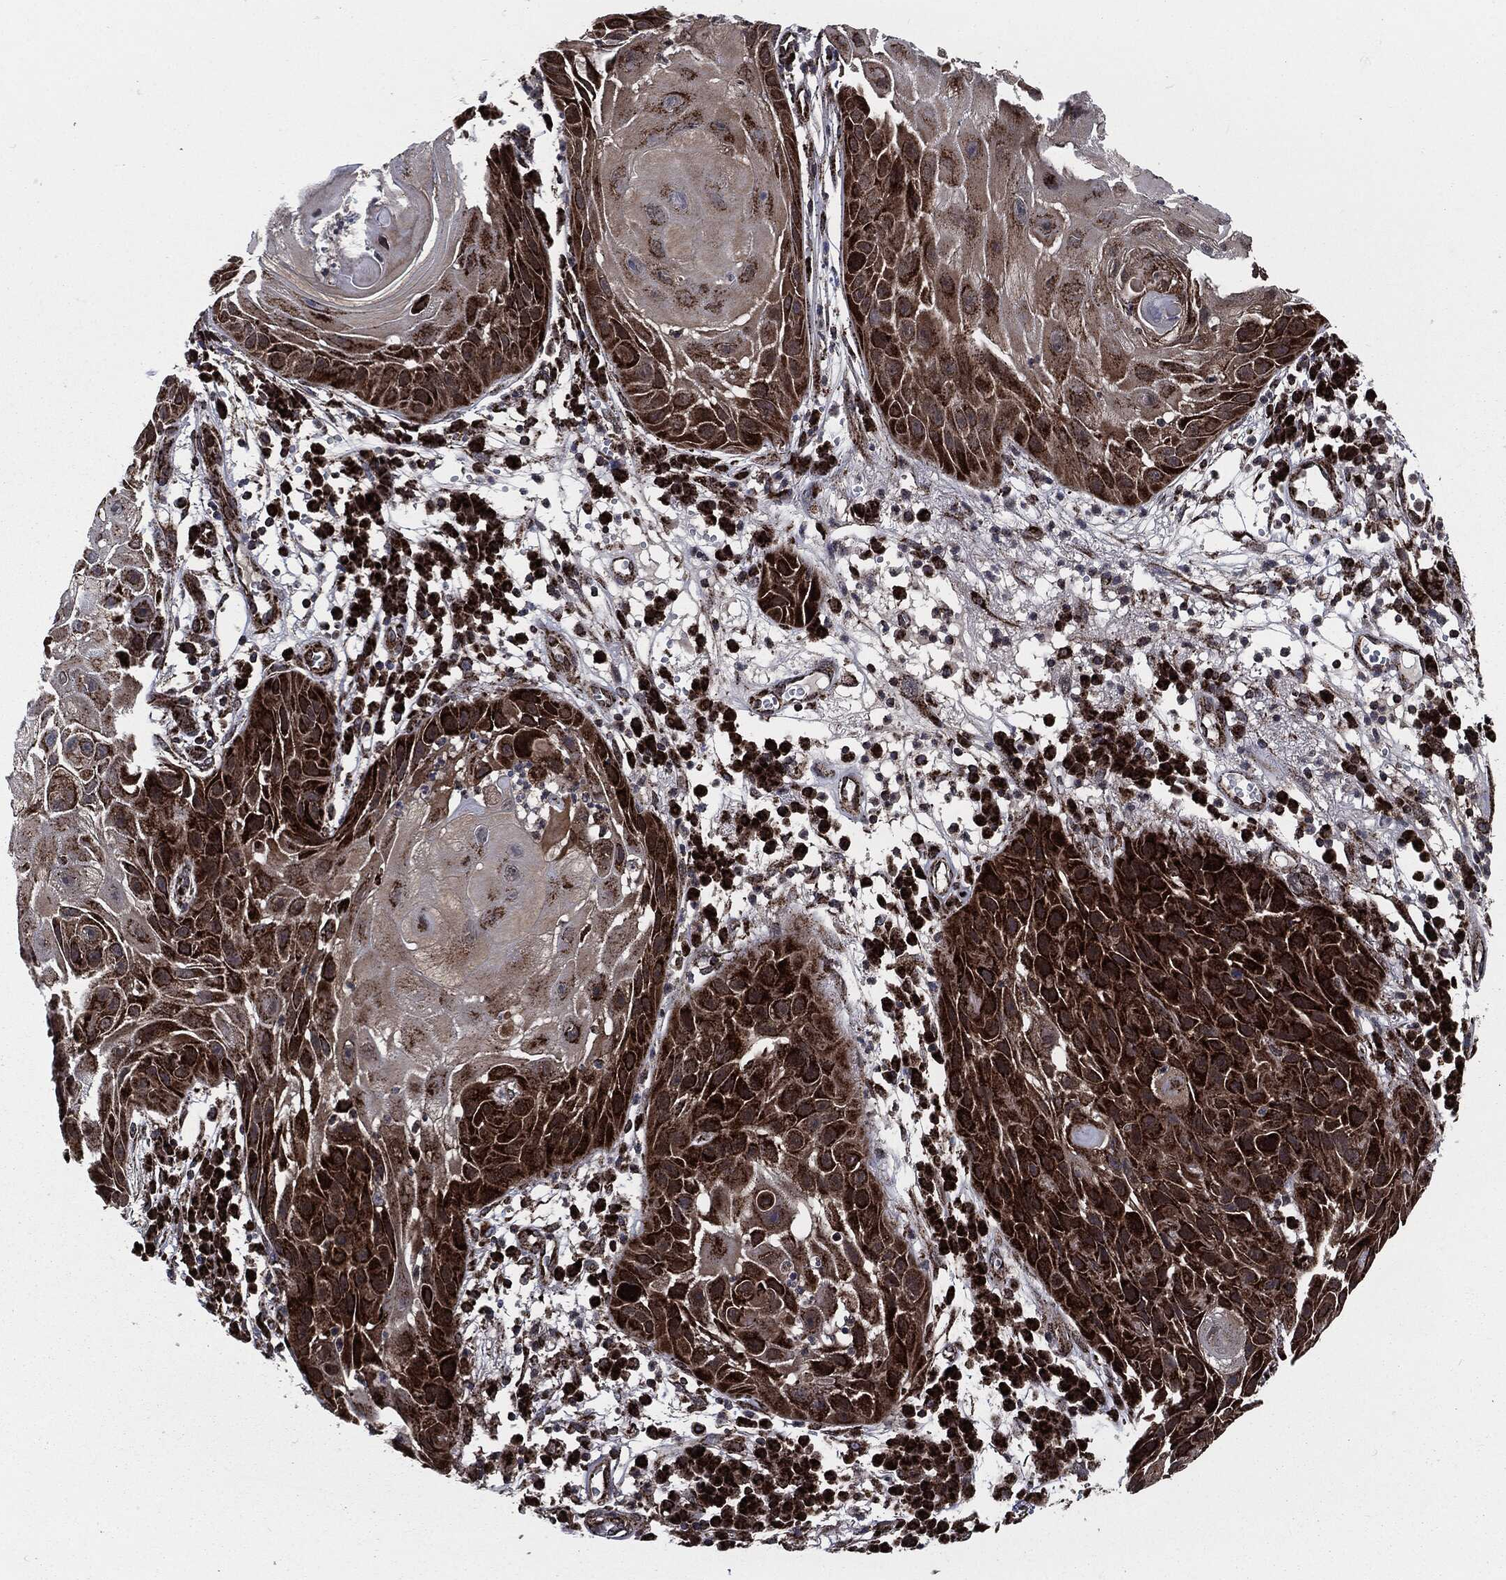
{"staining": {"intensity": "strong", "quantity": "25%-75%", "location": "cytoplasmic/membranous"}, "tissue": "skin cancer", "cell_type": "Tumor cells", "image_type": "cancer", "snomed": [{"axis": "morphology", "description": "Normal tissue, NOS"}, {"axis": "morphology", "description": "Squamous cell carcinoma, NOS"}, {"axis": "topography", "description": "Skin"}], "caption": "An image showing strong cytoplasmic/membranous expression in approximately 25%-75% of tumor cells in skin cancer (squamous cell carcinoma), as visualized by brown immunohistochemical staining.", "gene": "FH", "patient": {"sex": "male", "age": 79}}